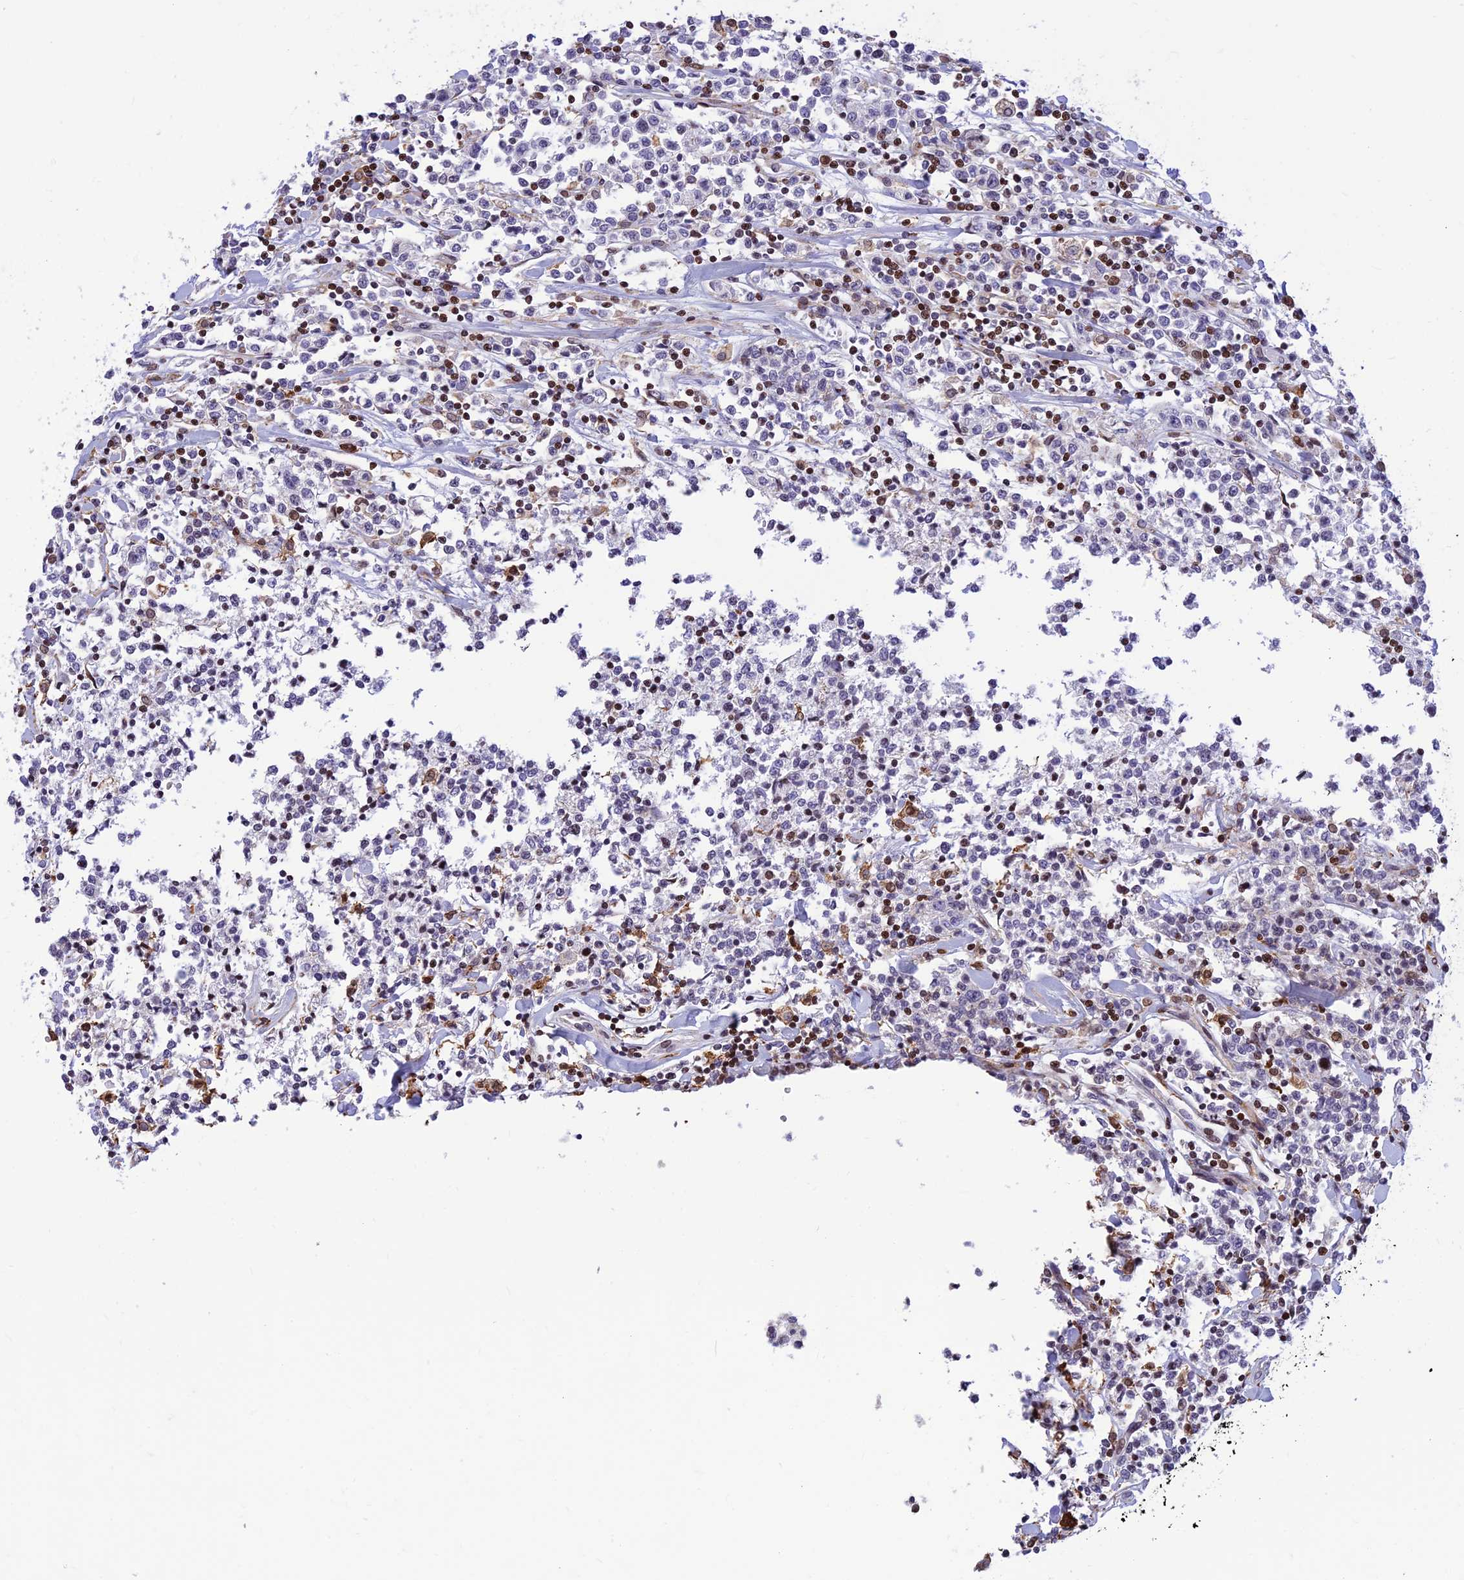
{"staining": {"intensity": "negative", "quantity": "none", "location": "none"}, "tissue": "lymphoma", "cell_type": "Tumor cells", "image_type": "cancer", "snomed": [{"axis": "morphology", "description": "Malignant lymphoma, non-Hodgkin's type, Low grade"}, {"axis": "topography", "description": "Small intestine"}], "caption": "Low-grade malignant lymphoma, non-Hodgkin's type stained for a protein using IHC demonstrates no expression tumor cells.", "gene": "FAM186B", "patient": {"sex": "female", "age": 59}}